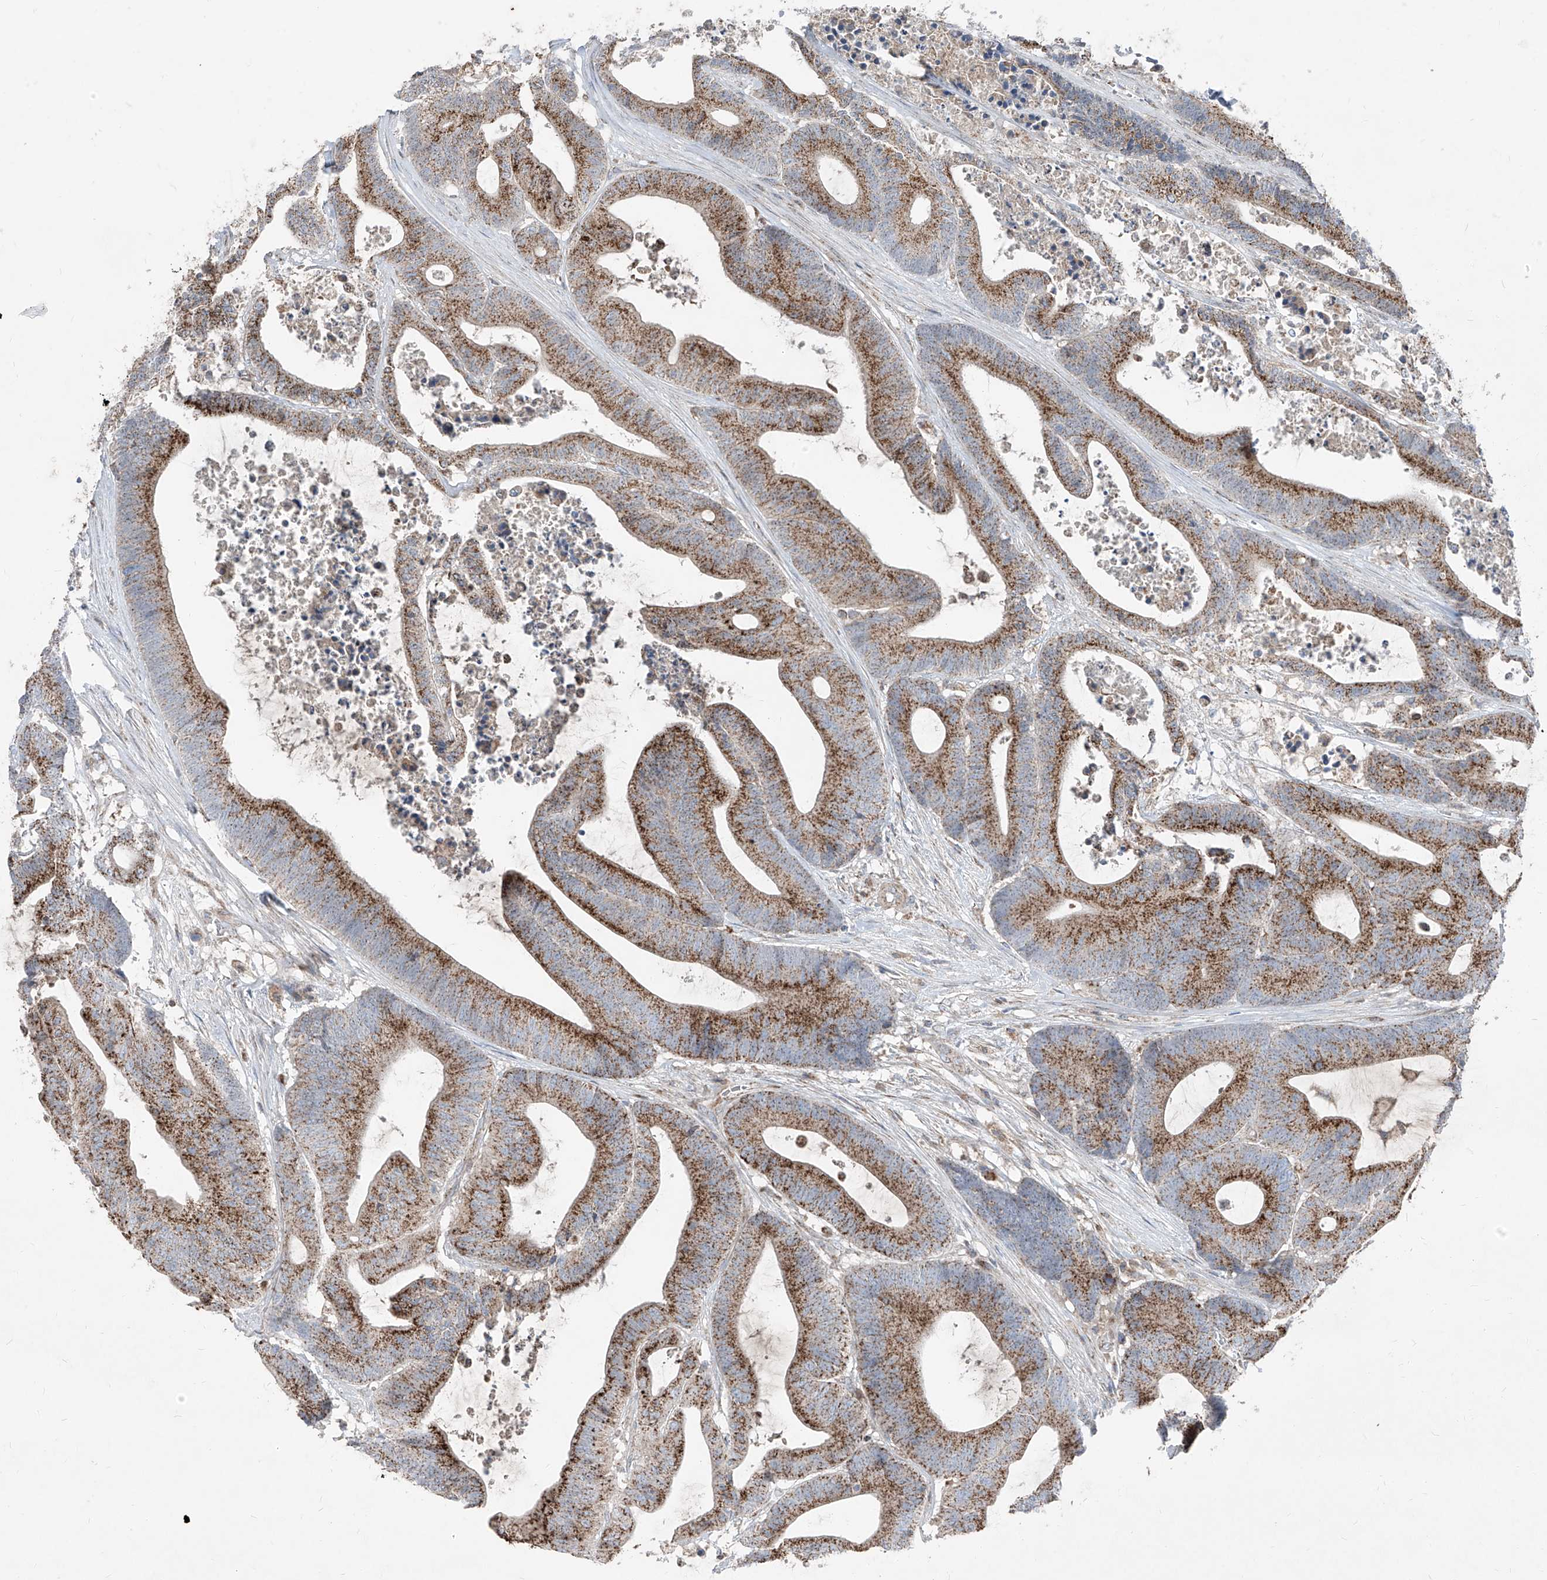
{"staining": {"intensity": "strong", "quantity": ">75%", "location": "cytoplasmic/membranous"}, "tissue": "colorectal cancer", "cell_type": "Tumor cells", "image_type": "cancer", "snomed": [{"axis": "morphology", "description": "Adenocarcinoma, NOS"}, {"axis": "topography", "description": "Colon"}], "caption": "An IHC micrograph of neoplastic tissue is shown. Protein staining in brown highlights strong cytoplasmic/membranous positivity in colorectal cancer (adenocarcinoma) within tumor cells.", "gene": "ABCD3", "patient": {"sex": "female", "age": 84}}